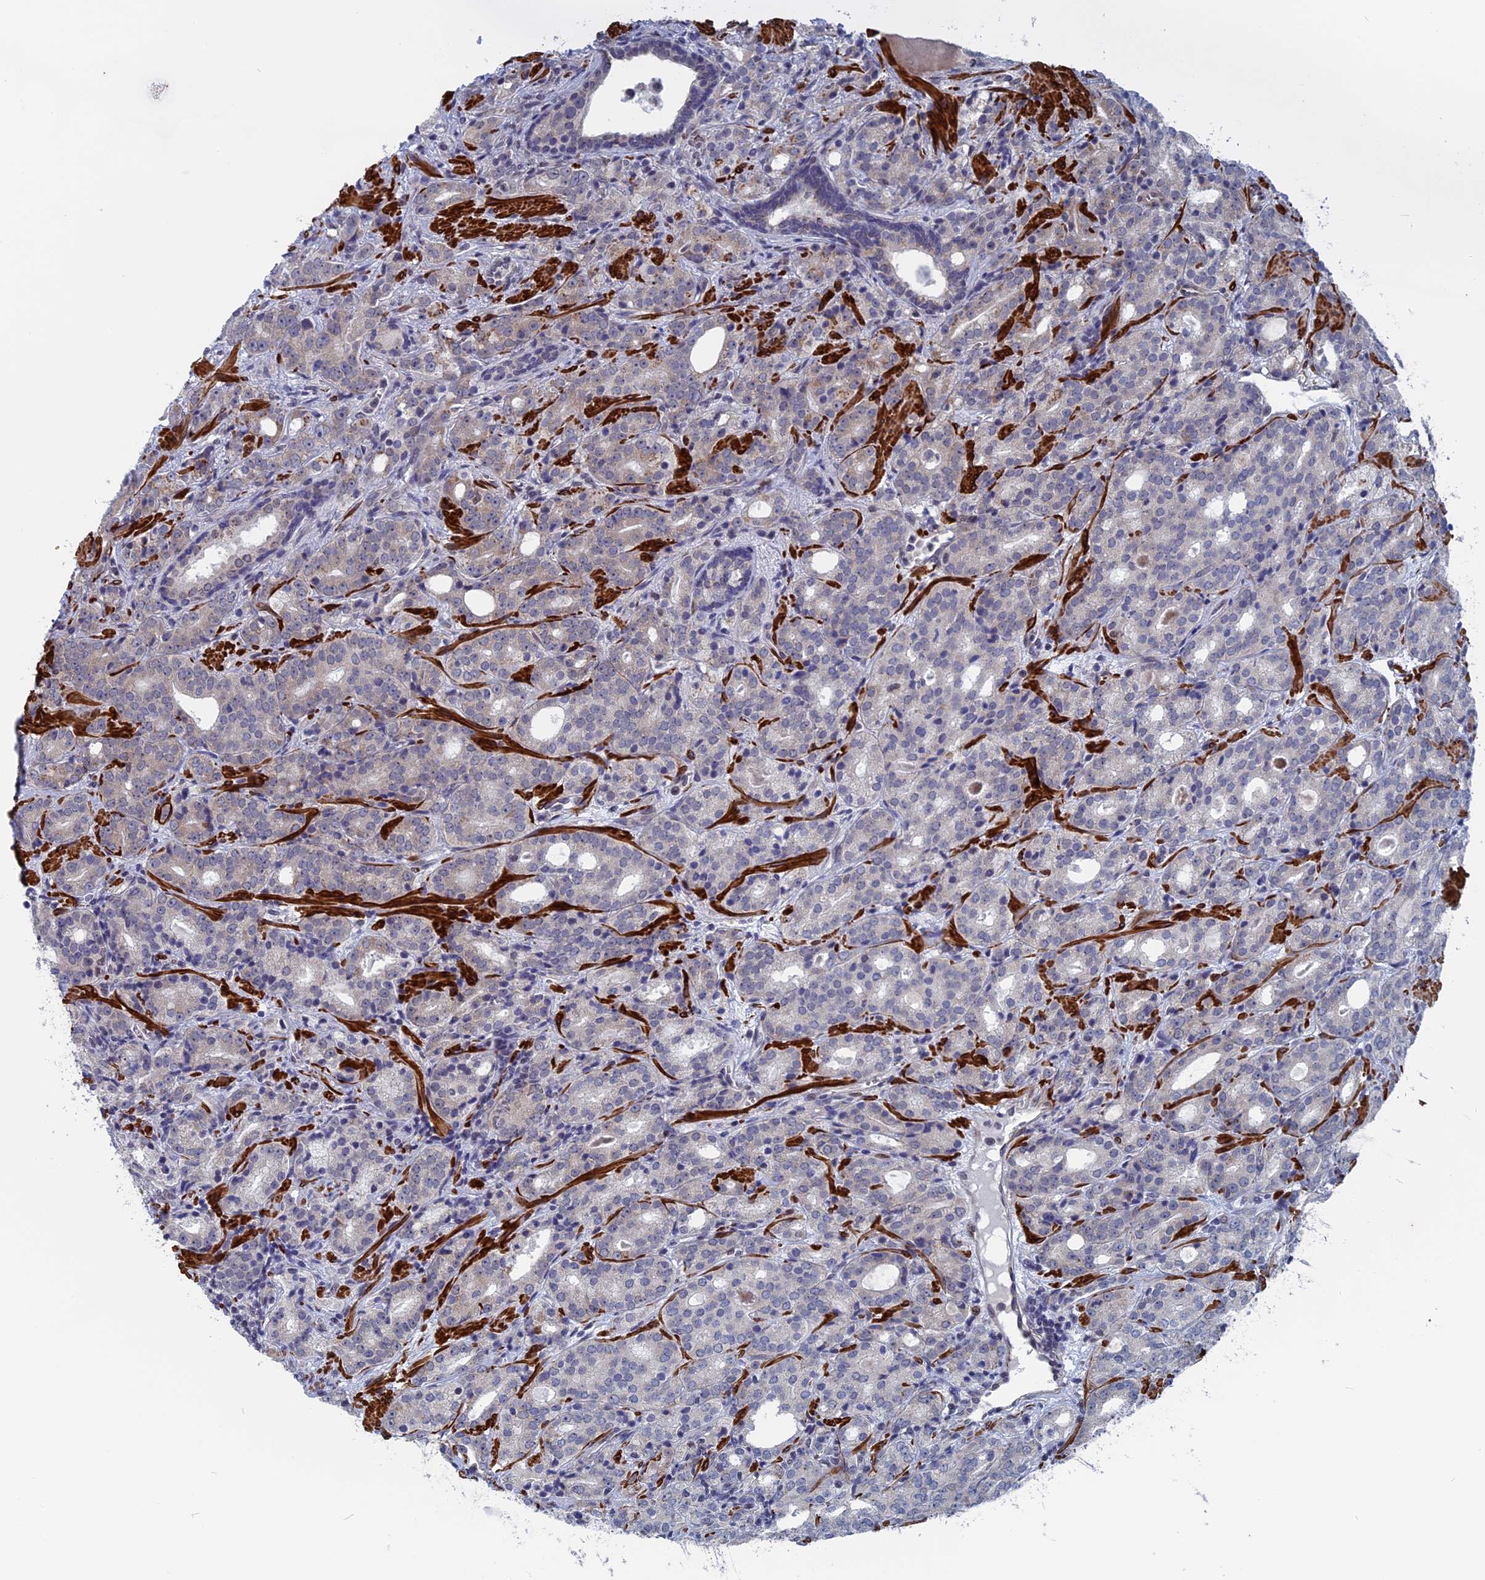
{"staining": {"intensity": "negative", "quantity": "none", "location": "none"}, "tissue": "prostate cancer", "cell_type": "Tumor cells", "image_type": "cancer", "snomed": [{"axis": "morphology", "description": "Adenocarcinoma, High grade"}, {"axis": "topography", "description": "Prostate"}], "caption": "Photomicrograph shows no protein expression in tumor cells of prostate high-grade adenocarcinoma tissue.", "gene": "MTRF1", "patient": {"sex": "male", "age": 64}}